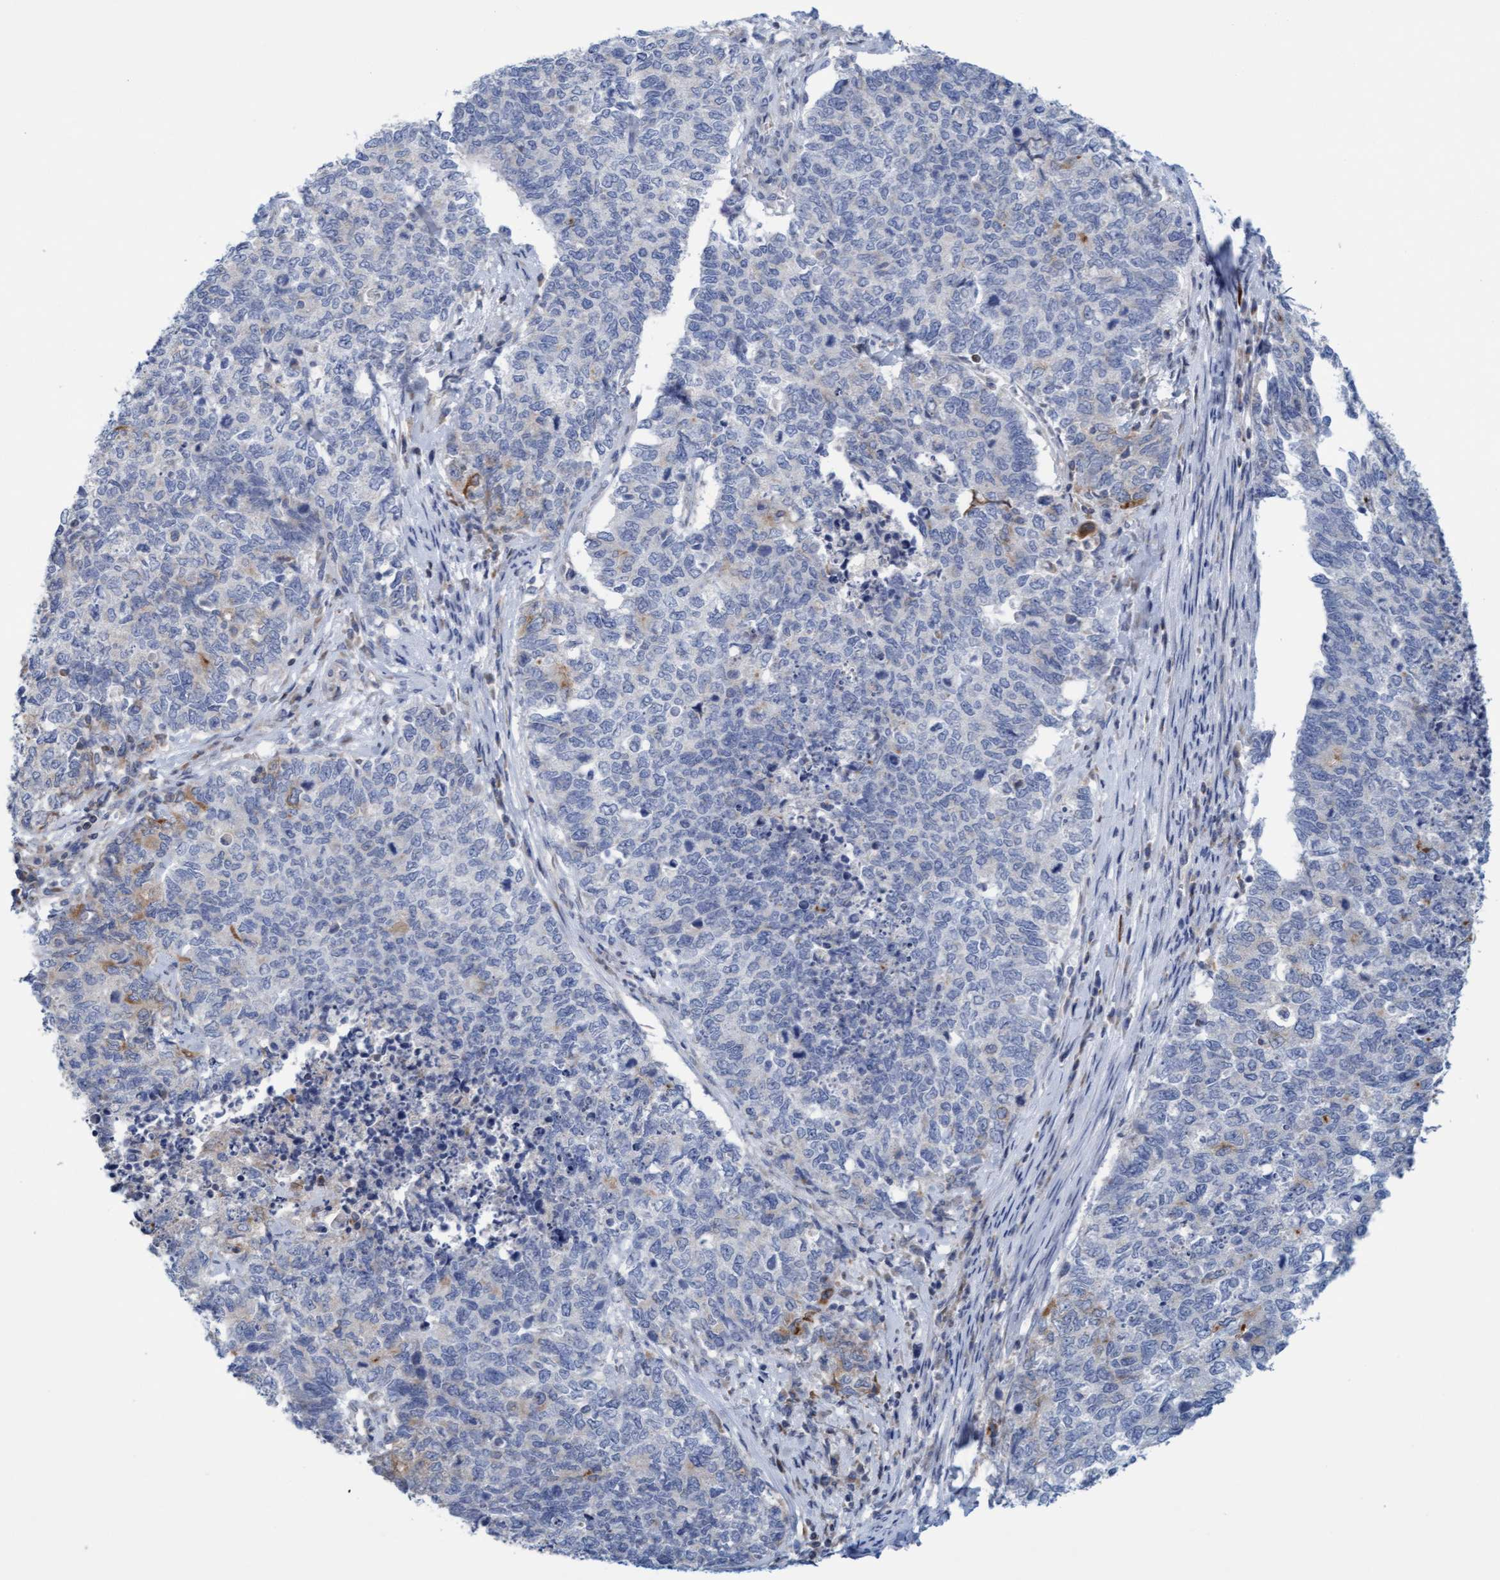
{"staining": {"intensity": "negative", "quantity": "none", "location": "none"}, "tissue": "cervical cancer", "cell_type": "Tumor cells", "image_type": "cancer", "snomed": [{"axis": "morphology", "description": "Squamous cell carcinoma, NOS"}, {"axis": "topography", "description": "Cervix"}], "caption": "DAB (3,3'-diaminobenzidine) immunohistochemical staining of cervical squamous cell carcinoma displays no significant expression in tumor cells.", "gene": "SLC28A3", "patient": {"sex": "female", "age": 63}}